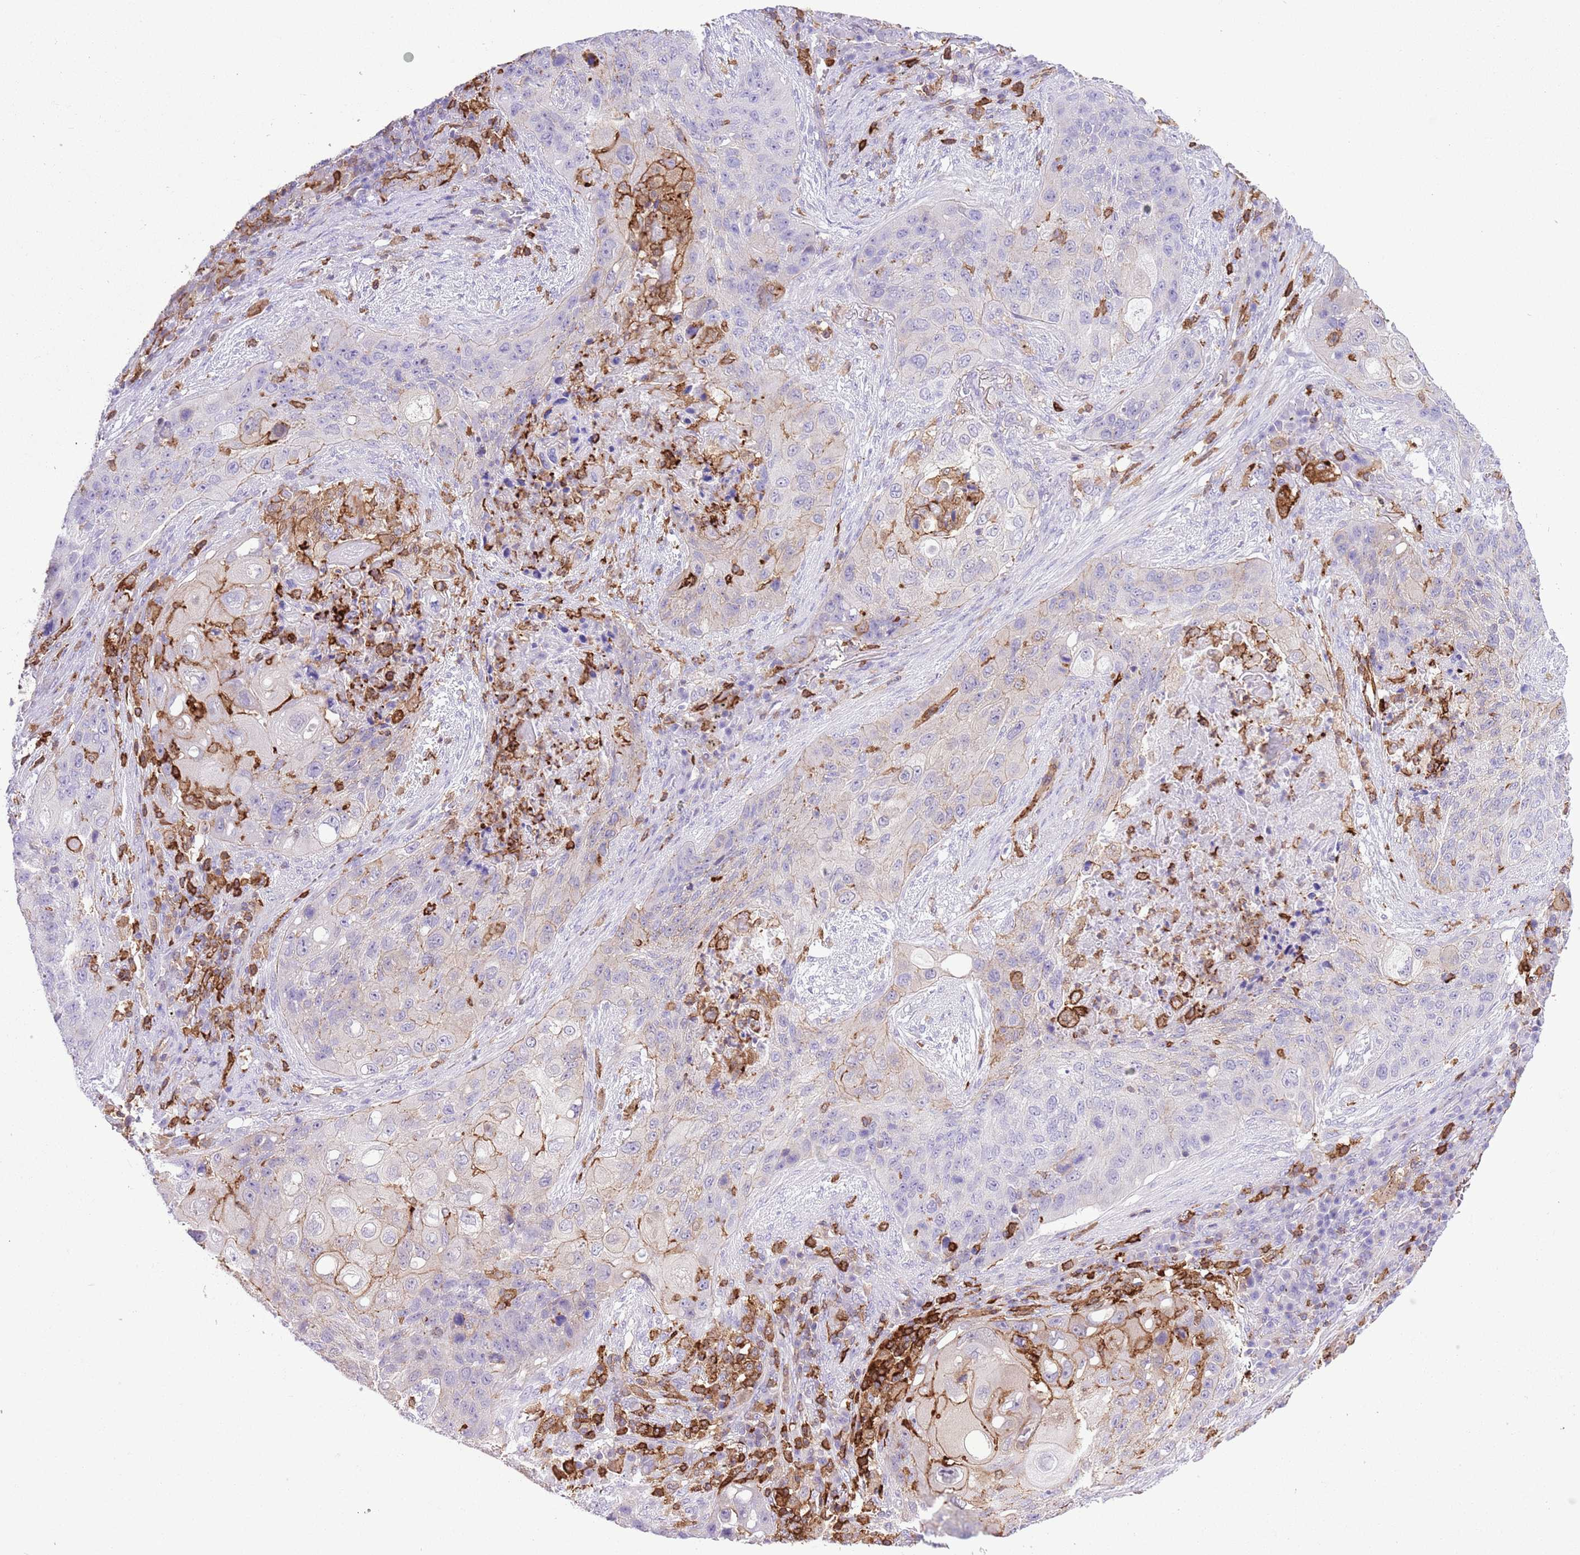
{"staining": {"intensity": "negative", "quantity": "none", "location": "none"}, "tissue": "lung cancer", "cell_type": "Tumor cells", "image_type": "cancer", "snomed": [{"axis": "morphology", "description": "Squamous cell carcinoma, NOS"}, {"axis": "topography", "description": "Lung"}], "caption": "Tumor cells show no significant protein positivity in lung cancer.", "gene": "EFHD2", "patient": {"sex": "female", "age": 63}}